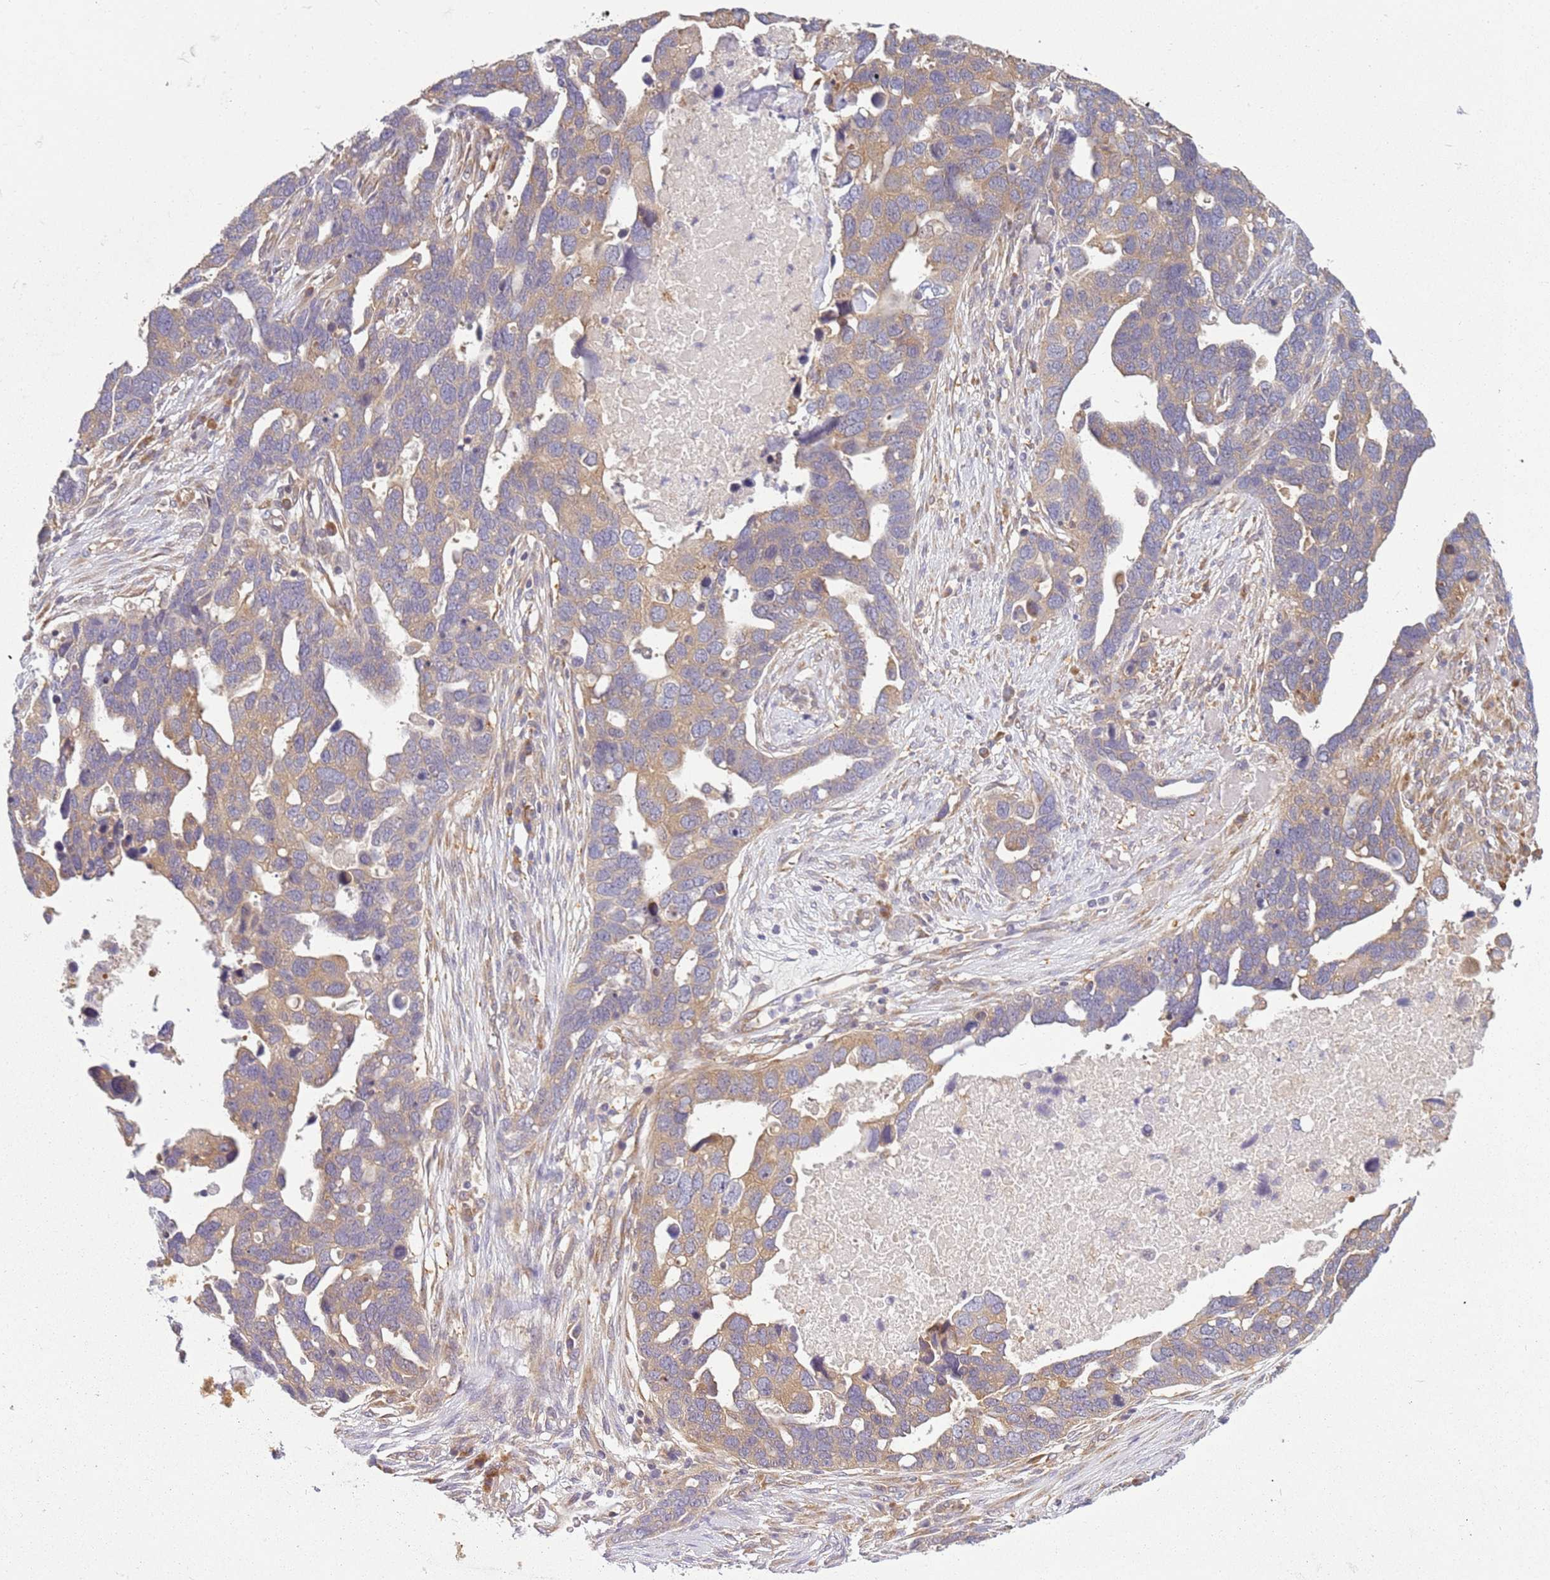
{"staining": {"intensity": "weak", "quantity": ">75%", "location": "cytoplasmic/membranous"}, "tissue": "ovarian cancer", "cell_type": "Tumor cells", "image_type": "cancer", "snomed": [{"axis": "morphology", "description": "Cystadenocarcinoma, serous, NOS"}, {"axis": "topography", "description": "Ovary"}], "caption": "Human ovarian cancer stained with a protein marker demonstrates weak staining in tumor cells.", "gene": "RPS28", "patient": {"sex": "female", "age": 54}}